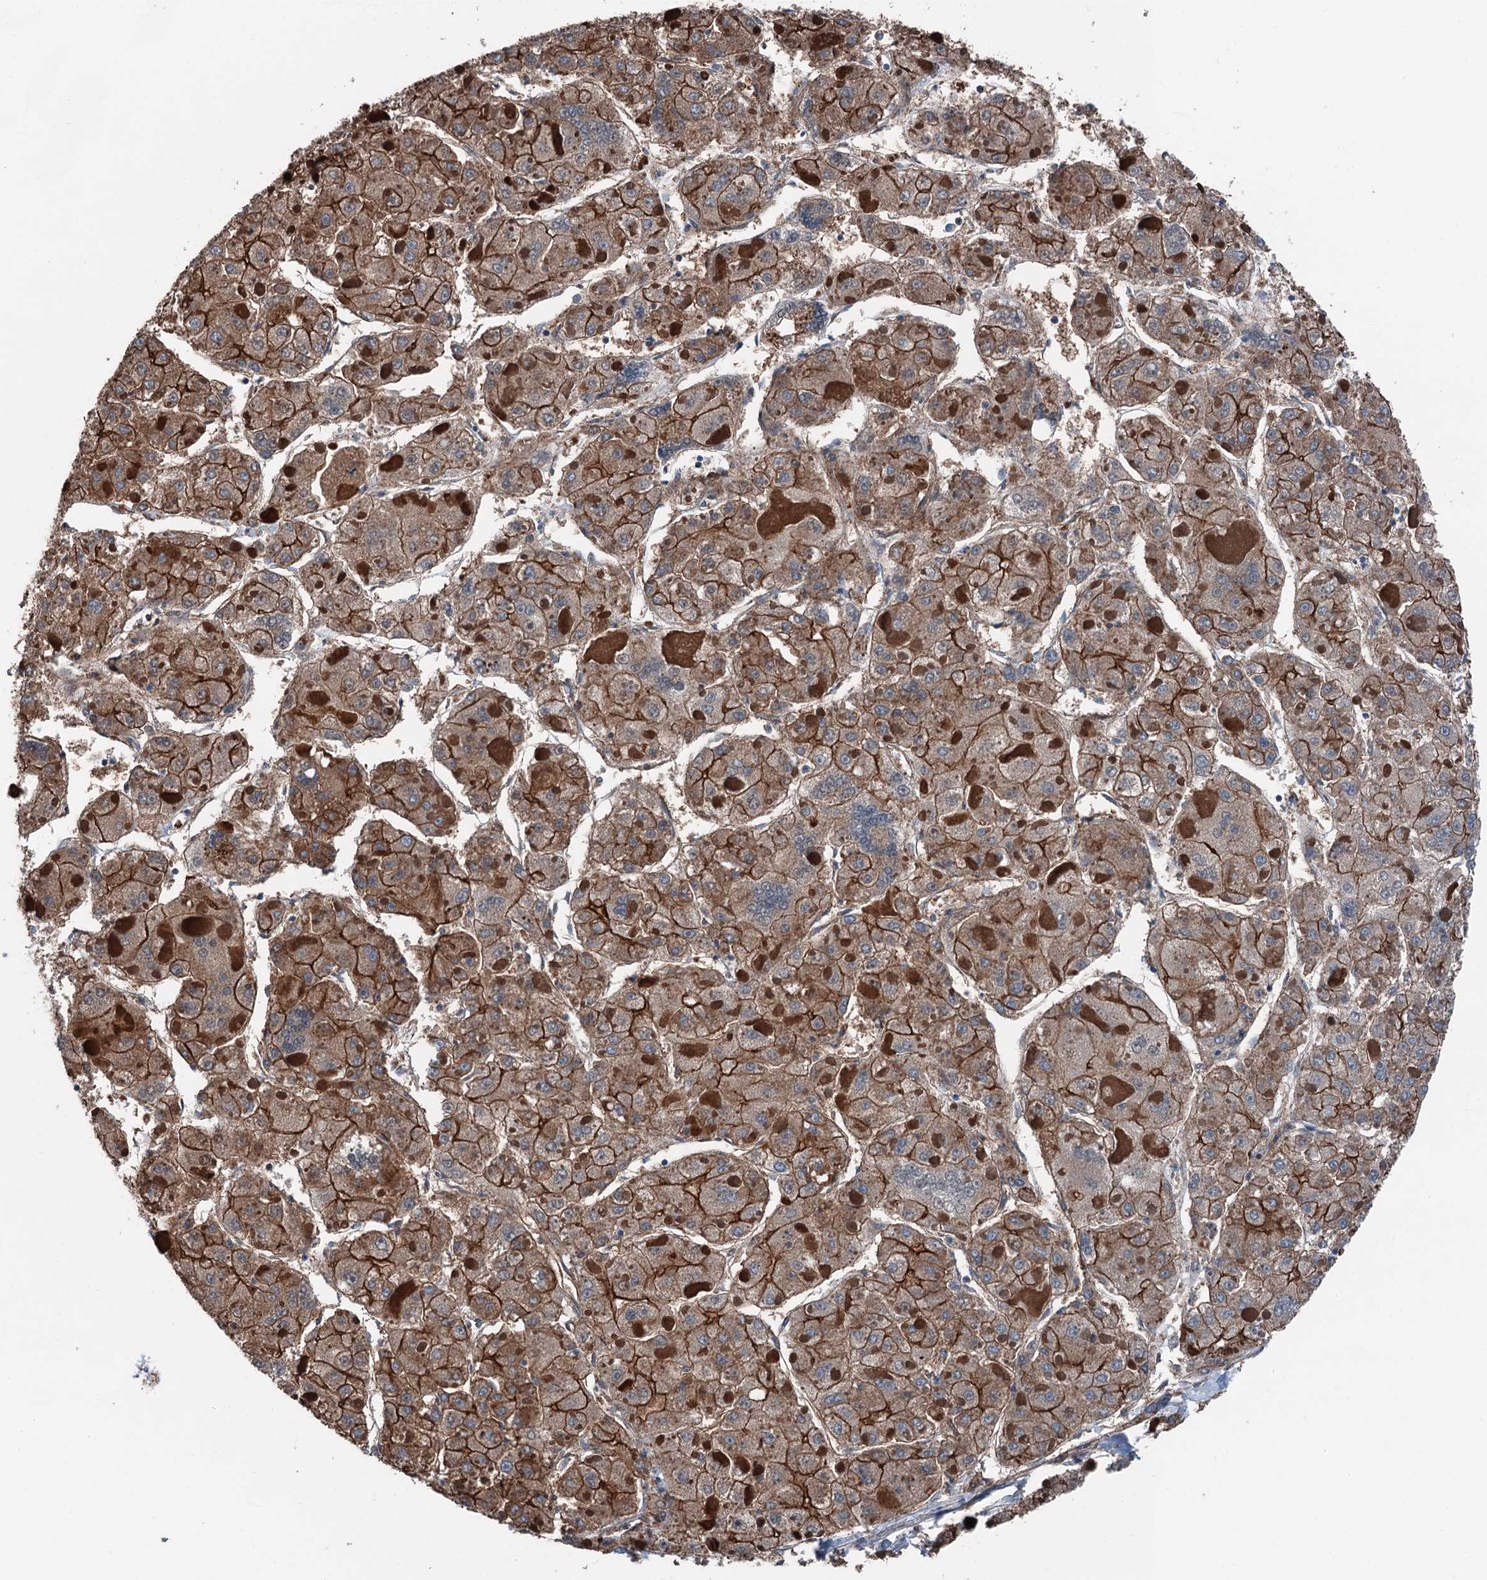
{"staining": {"intensity": "moderate", "quantity": ">75%", "location": "cytoplasmic/membranous"}, "tissue": "liver cancer", "cell_type": "Tumor cells", "image_type": "cancer", "snomed": [{"axis": "morphology", "description": "Carcinoma, Hepatocellular, NOS"}, {"axis": "topography", "description": "Liver"}], "caption": "Protein staining of liver hepatocellular carcinoma tissue displays moderate cytoplasmic/membranous staining in about >75% of tumor cells. (DAB (3,3'-diaminobenzidine) IHC, brown staining for protein, blue staining for nuclei).", "gene": "NMRAL1", "patient": {"sex": "female", "age": 73}}